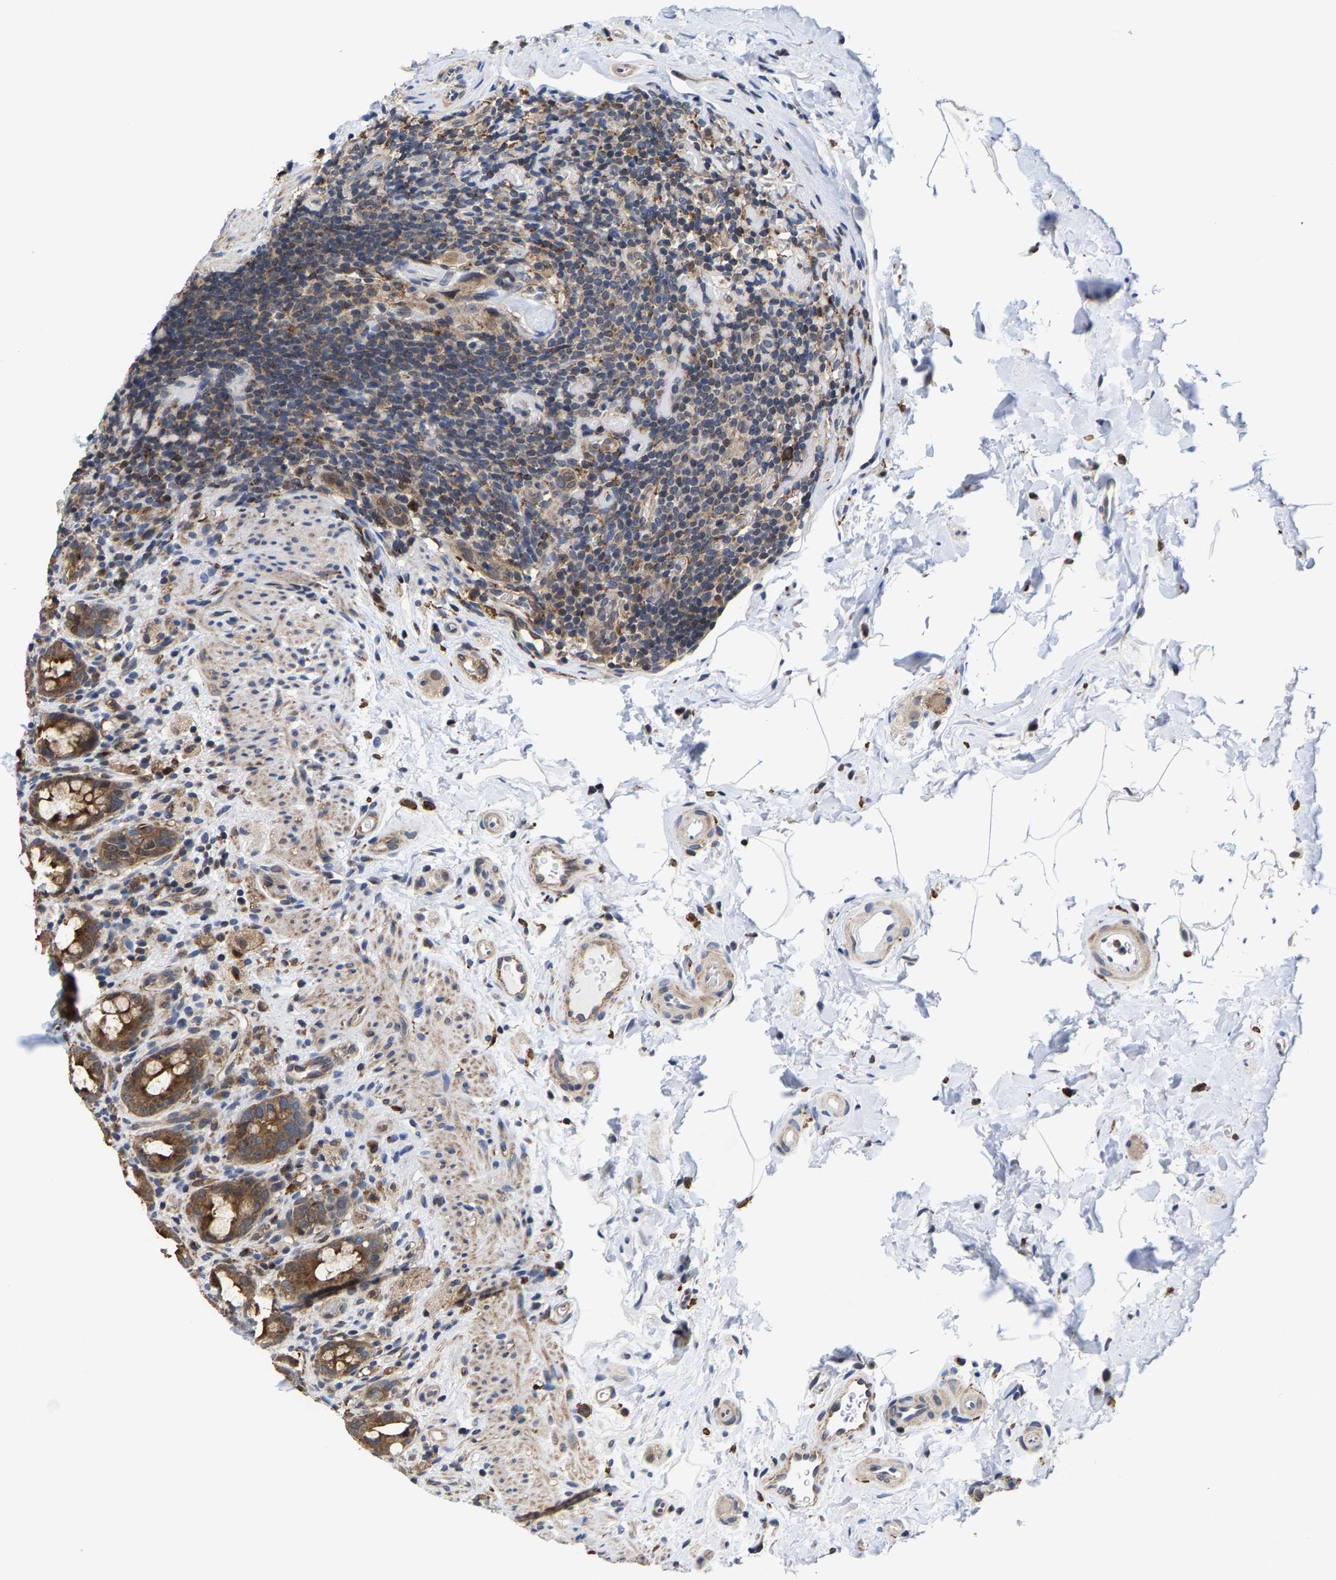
{"staining": {"intensity": "moderate", "quantity": ">75%", "location": "cytoplasmic/membranous"}, "tissue": "rectum", "cell_type": "Glandular cells", "image_type": "normal", "snomed": [{"axis": "morphology", "description": "Normal tissue, NOS"}, {"axis": "topography", "description": "Rectum"}], "caption": "This is a histology image of immunohistochemistry staining of normal rectum, which shows moderate staining in the cytoplasmic/membranous of glandular cells.", "gene": "PFKFB3", "patient": {"sex": "male", "age": 44}}